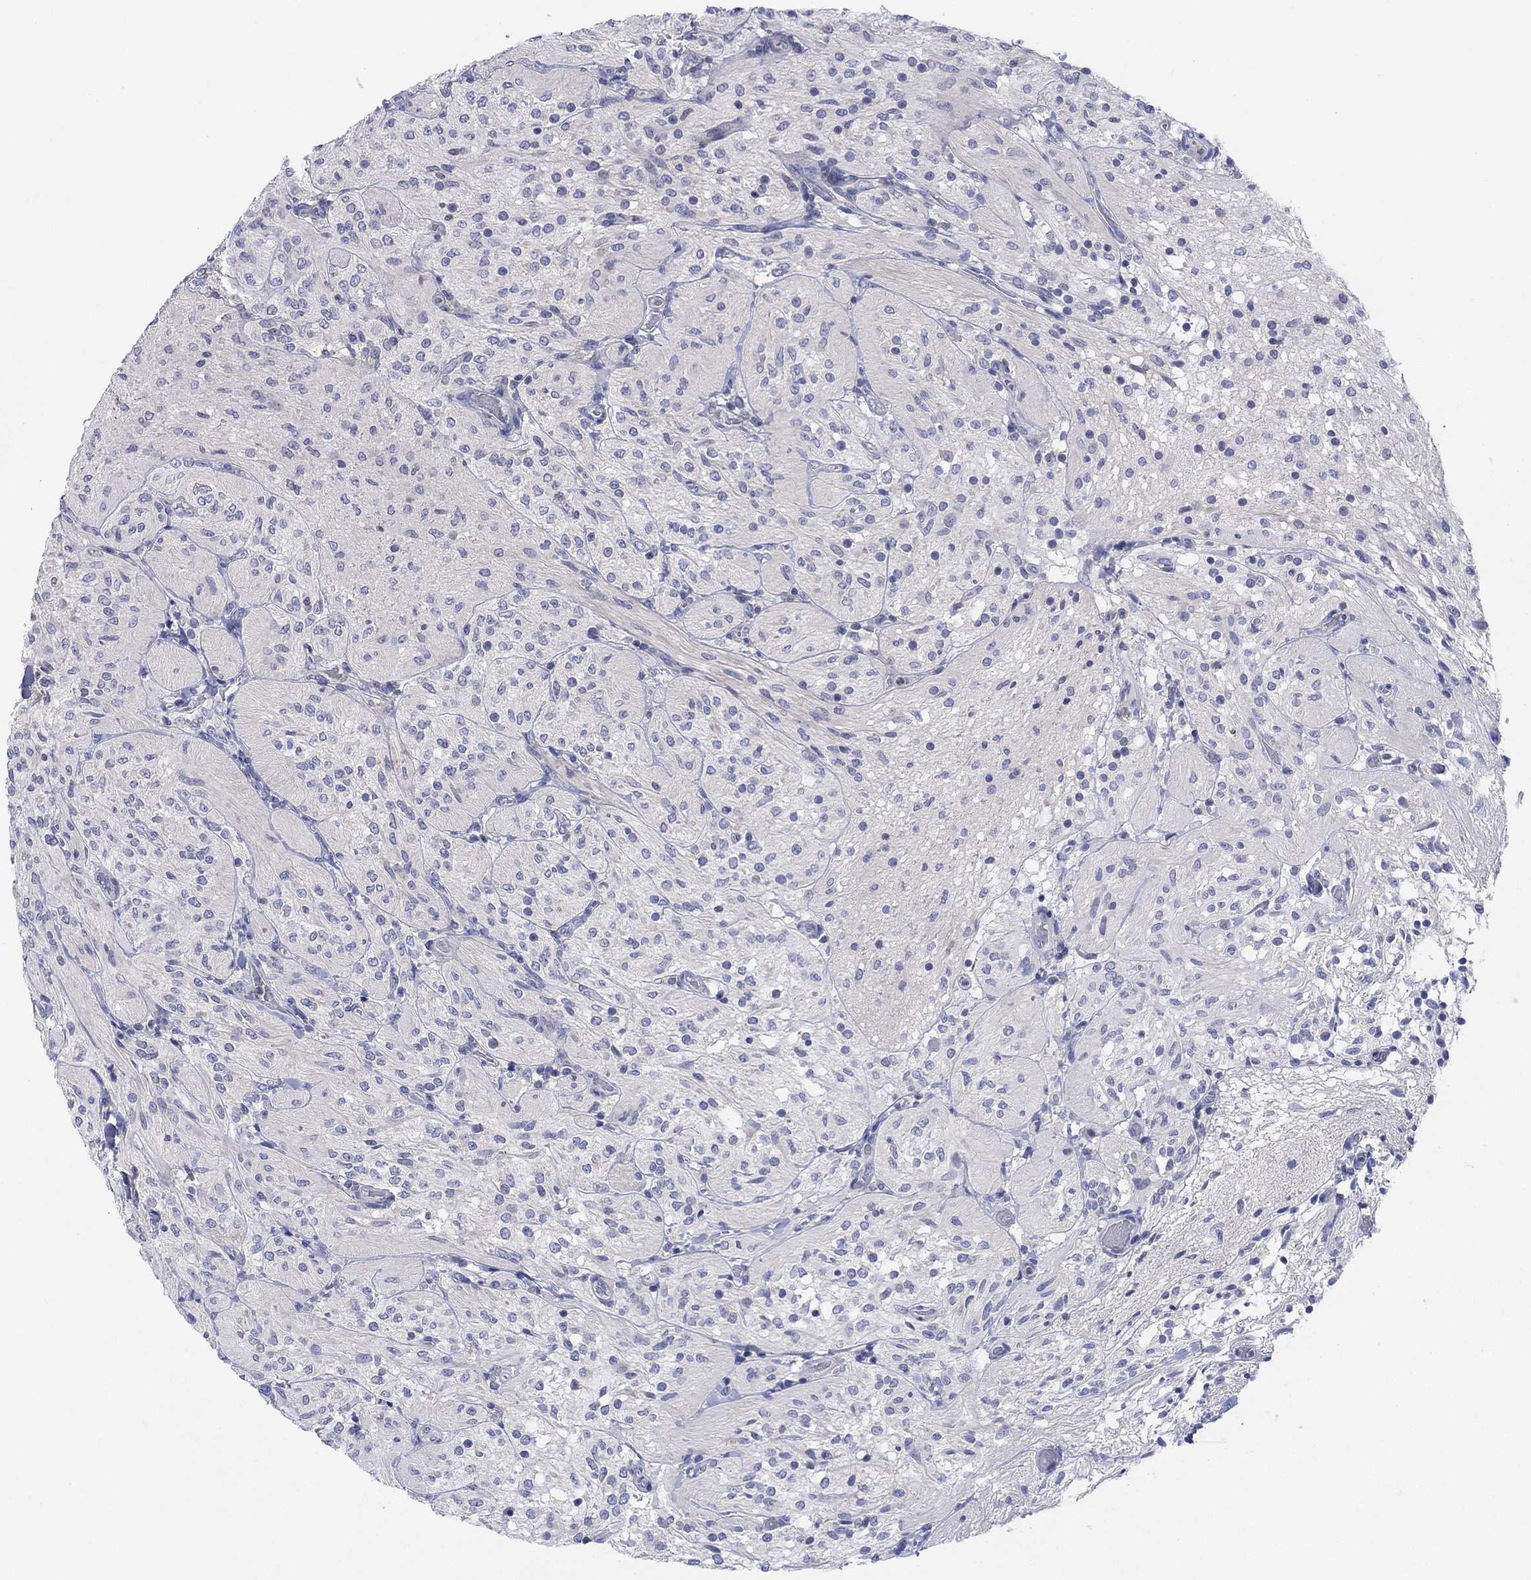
{"staining": {"intensity": "negative", "quantity": "none", "location": "none"}, "tissue": "glioma", "cell_type": "Tumor cells", "image_type": "cancer", "snomed": [{"axis": "morphology", "description": "Glioma, malignant, Low grade"}, {"axis": "topography", "description": "Brain"}], "caption": "The photomicrograph shows no significant staining in tumor cells of malignant glioma (low-grade).", "gene": "FER1L6", "patient": {"sex": "male", "age": 3}}